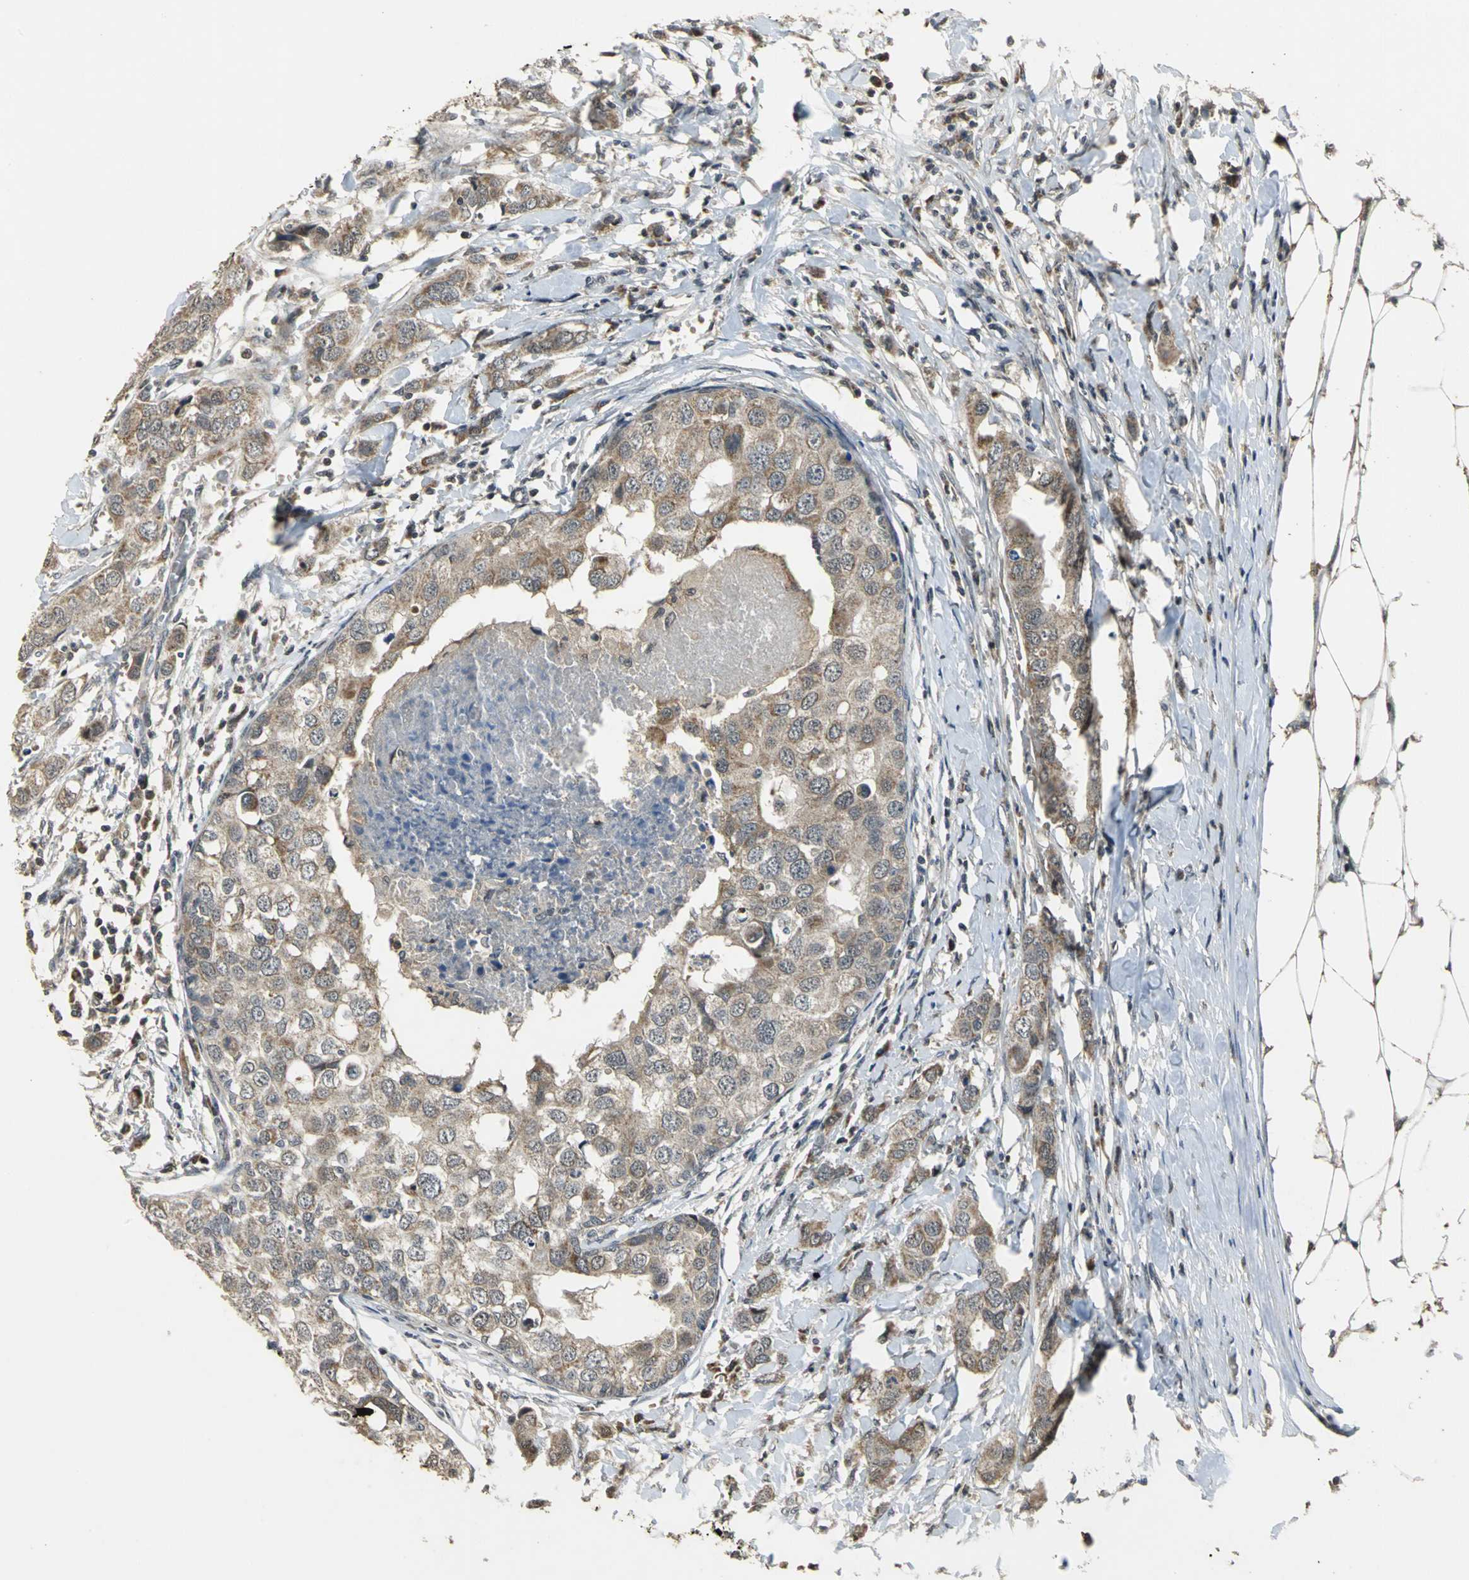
{"staining": {"intensity": "moderate", "quantity": ">75%", "location": "cytoplasmic/membranous"}, "tissue": "breast cancer", "cell_type": "Tumor cells", "image_type": "cancer", "snomed": [{"axis": "morphology", "description": "Duct carcinoma"}, {"axis": "topography", "description": "Breast"}], "caption": "Immunohistochemical staining of human breast cancer (infiltrating ductal carcinoma) exhibits medium levels of moderate cytoplasmic/membranous staining in approximately >75% of tumor cells. (Stains: DAB in brown, nuclei in blue, Microscopy: brightfield microscopy at high magnification).", "gene": "JADE3", "patient": {"sex": "female", "age": 50}}